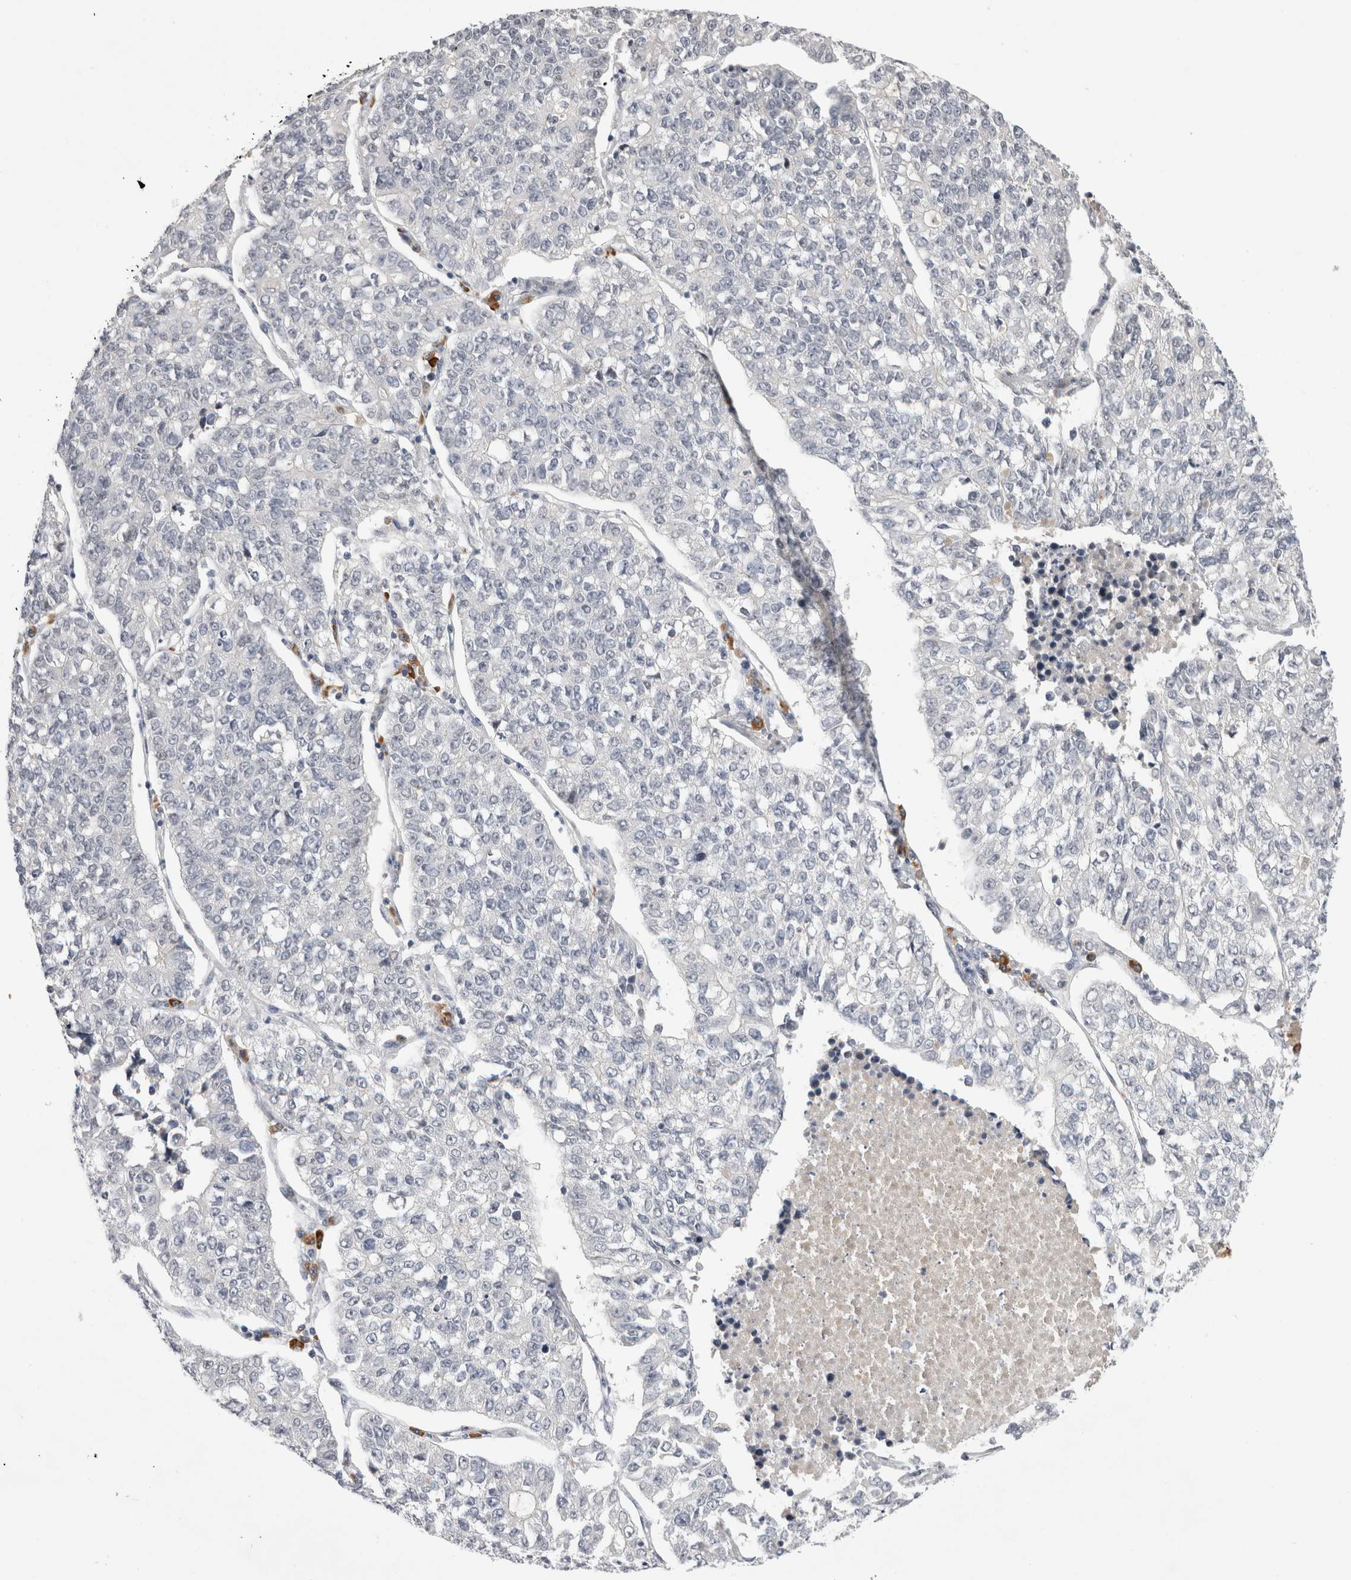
{"staining": {"intensity": "negative", "quantity": "none", "location": "none"}, "tissue": "lung cancer", "cell_type": "Tumor cells", "image_type": "cancer", "snomed": [{"axis": "morphology", "description": "Adenocarcinoma, NOS"}, {"axis": "topography", "description": "Lung"}], "caption": "Human adenocarcinoma (lung) stained for a protein using immunohistochemistry demonstrates no staining in tumor cells.", "gene": "ZNF24", "patient": {"sex": "male", "age": 49}}